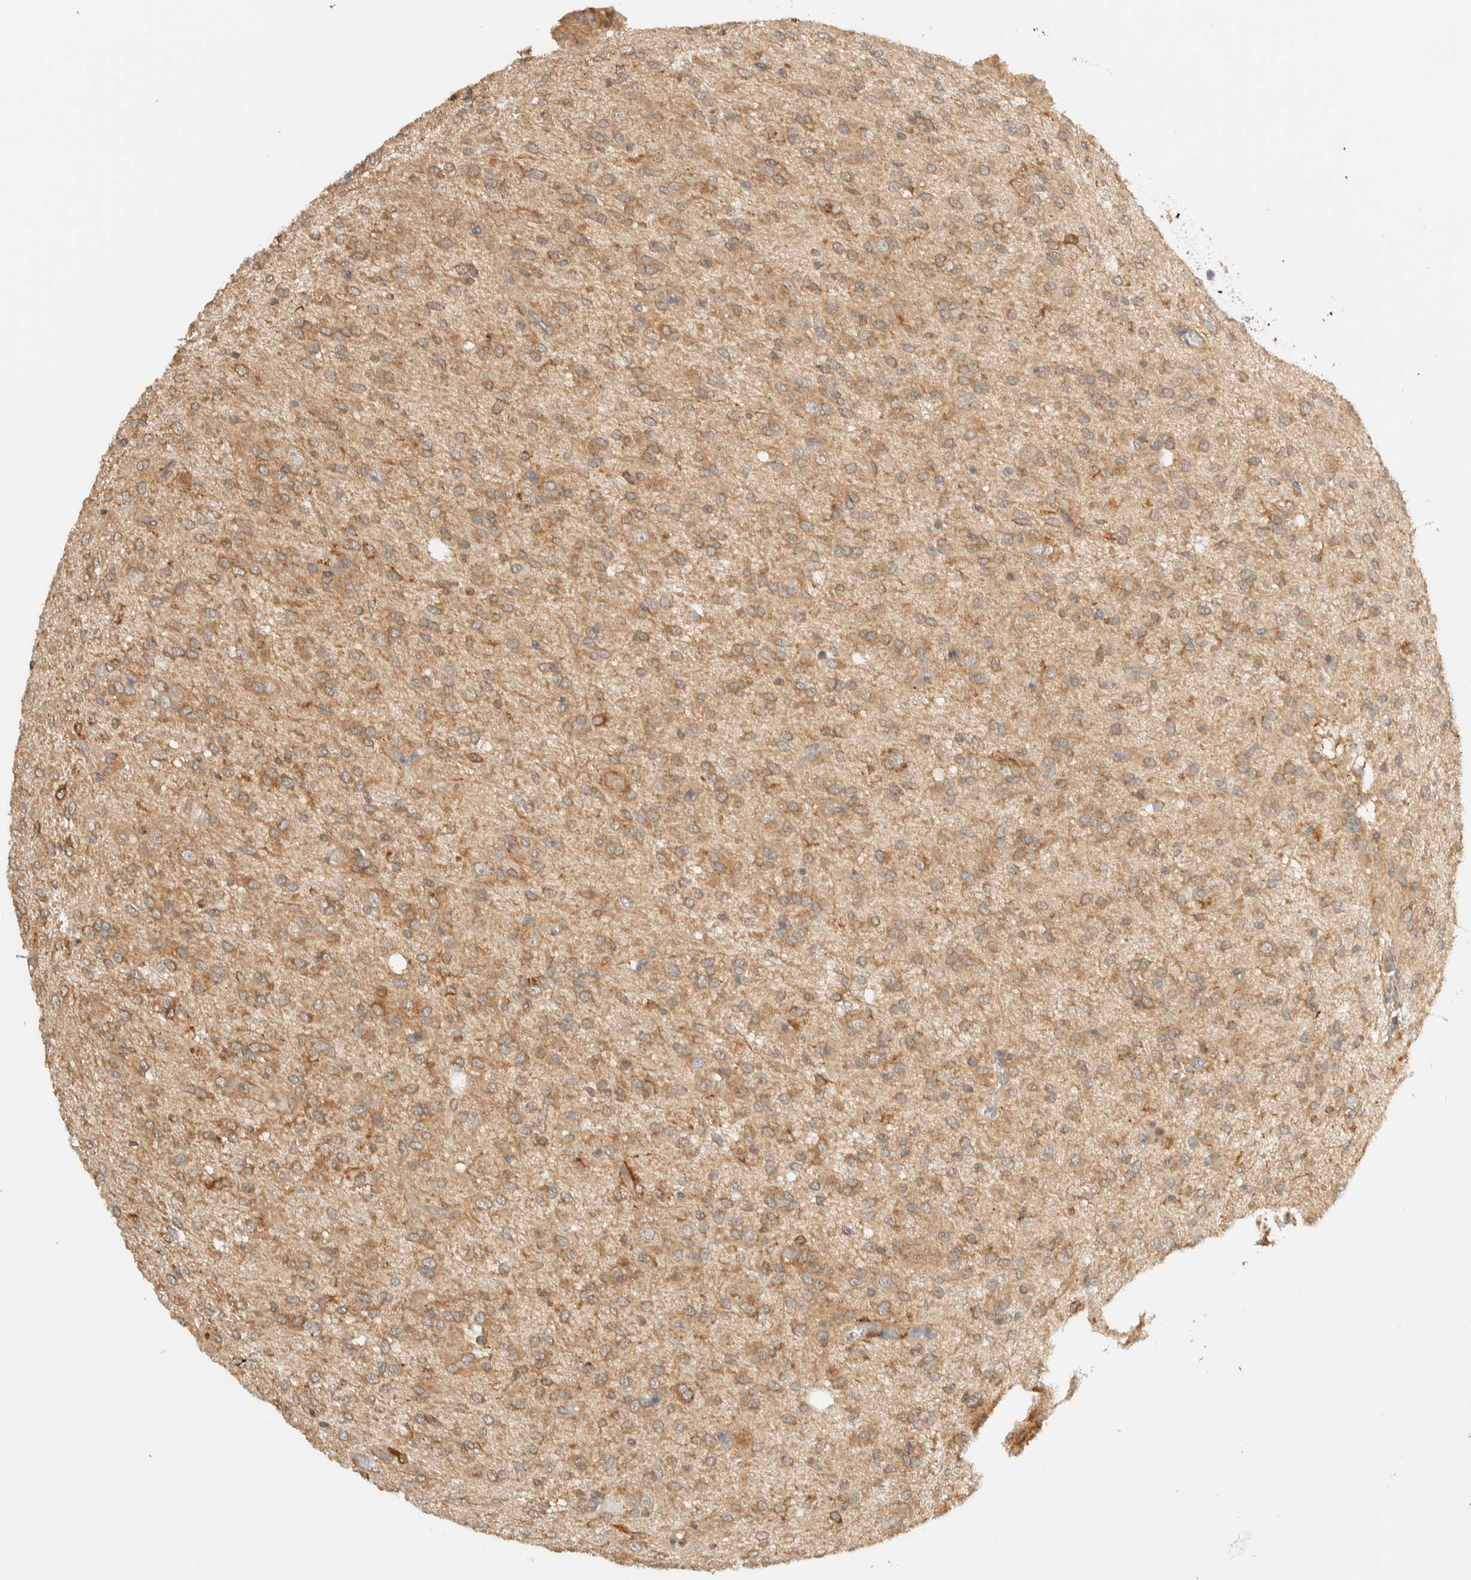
{"staining": {"intensity": "weak", "quantity": ">75%", "location": "cytoplasmic/membranous"}, "tissue": "glioma", "cell_type": "Tumor cells", "image_type": "cancer", "snomed": [{"axis": "morphology", "description": "Glioma, malignant, High grade"}, {"axis": "topography", "description": "Brain"}], "caption": "Protein analysis of high-grade glioma (malignant) tissue displays weak cytoplasmic/membranous positivity in about >75% of tumor cells.", "gene": "TMEM192", "patient": {"sex": "female", "age": 59}}